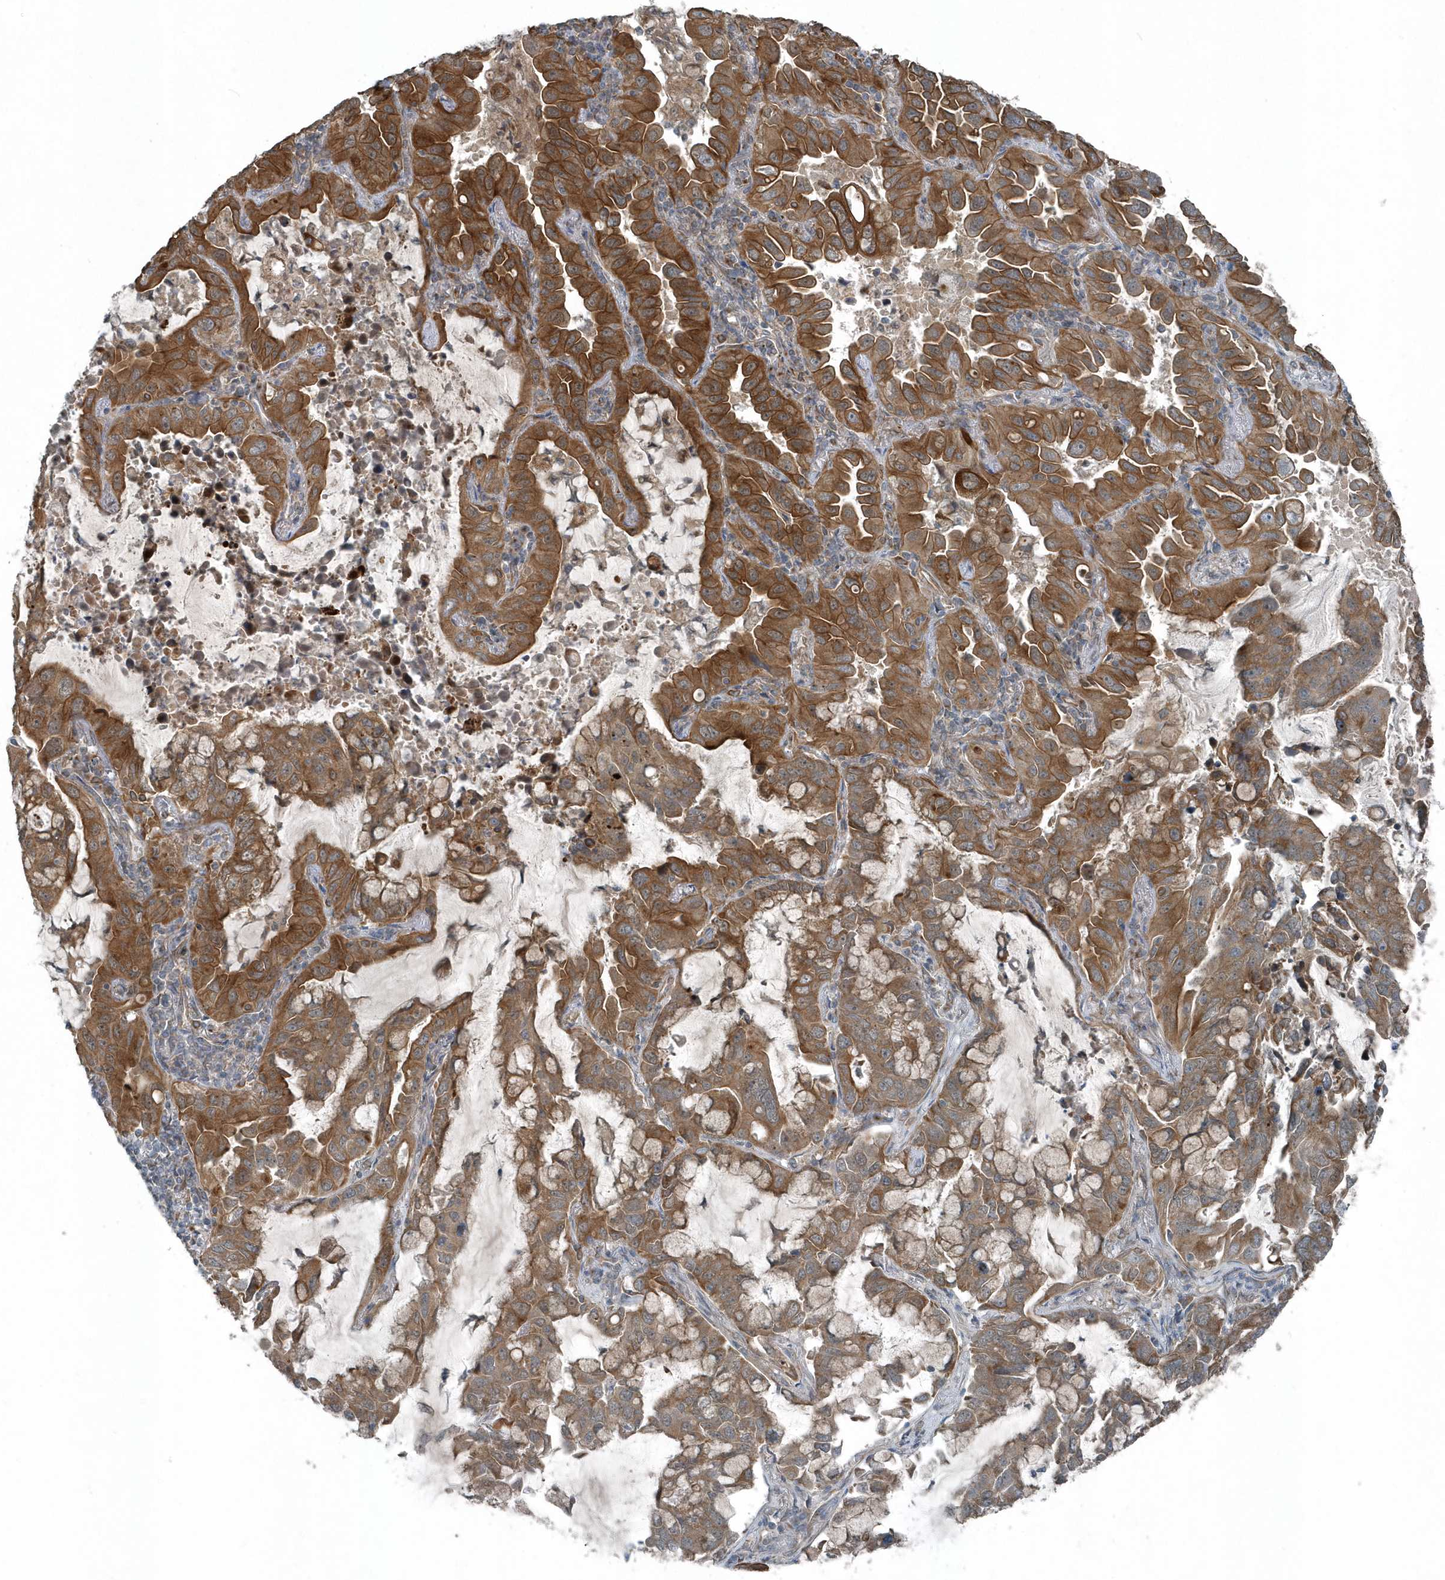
{"staining": {"intensity": "moderate", "quantity": ">75%", "location": "cytoplasmic/membranous"}, "tissue": "lung cancer", "cell_type": "Tumor cells", "image_type": "cancer", "snomed": [{"axis": "morphology", "description": "Adenocarcinoma, NOS"}, {"axis": "topography", "description": "Lung"}], "caption": "Tumor cells reveal moderate cytoplasmic/membranous staining in about >75% of cells in lung cancer. The staining is performed using DAB (3,3'-diaminobenzidine) brown chromogen to label protein expression. The nuclei are counter-stained blue using hematoxylin.", "gene": "GCC2", "patient": {"sex": "male", "age": 64}}